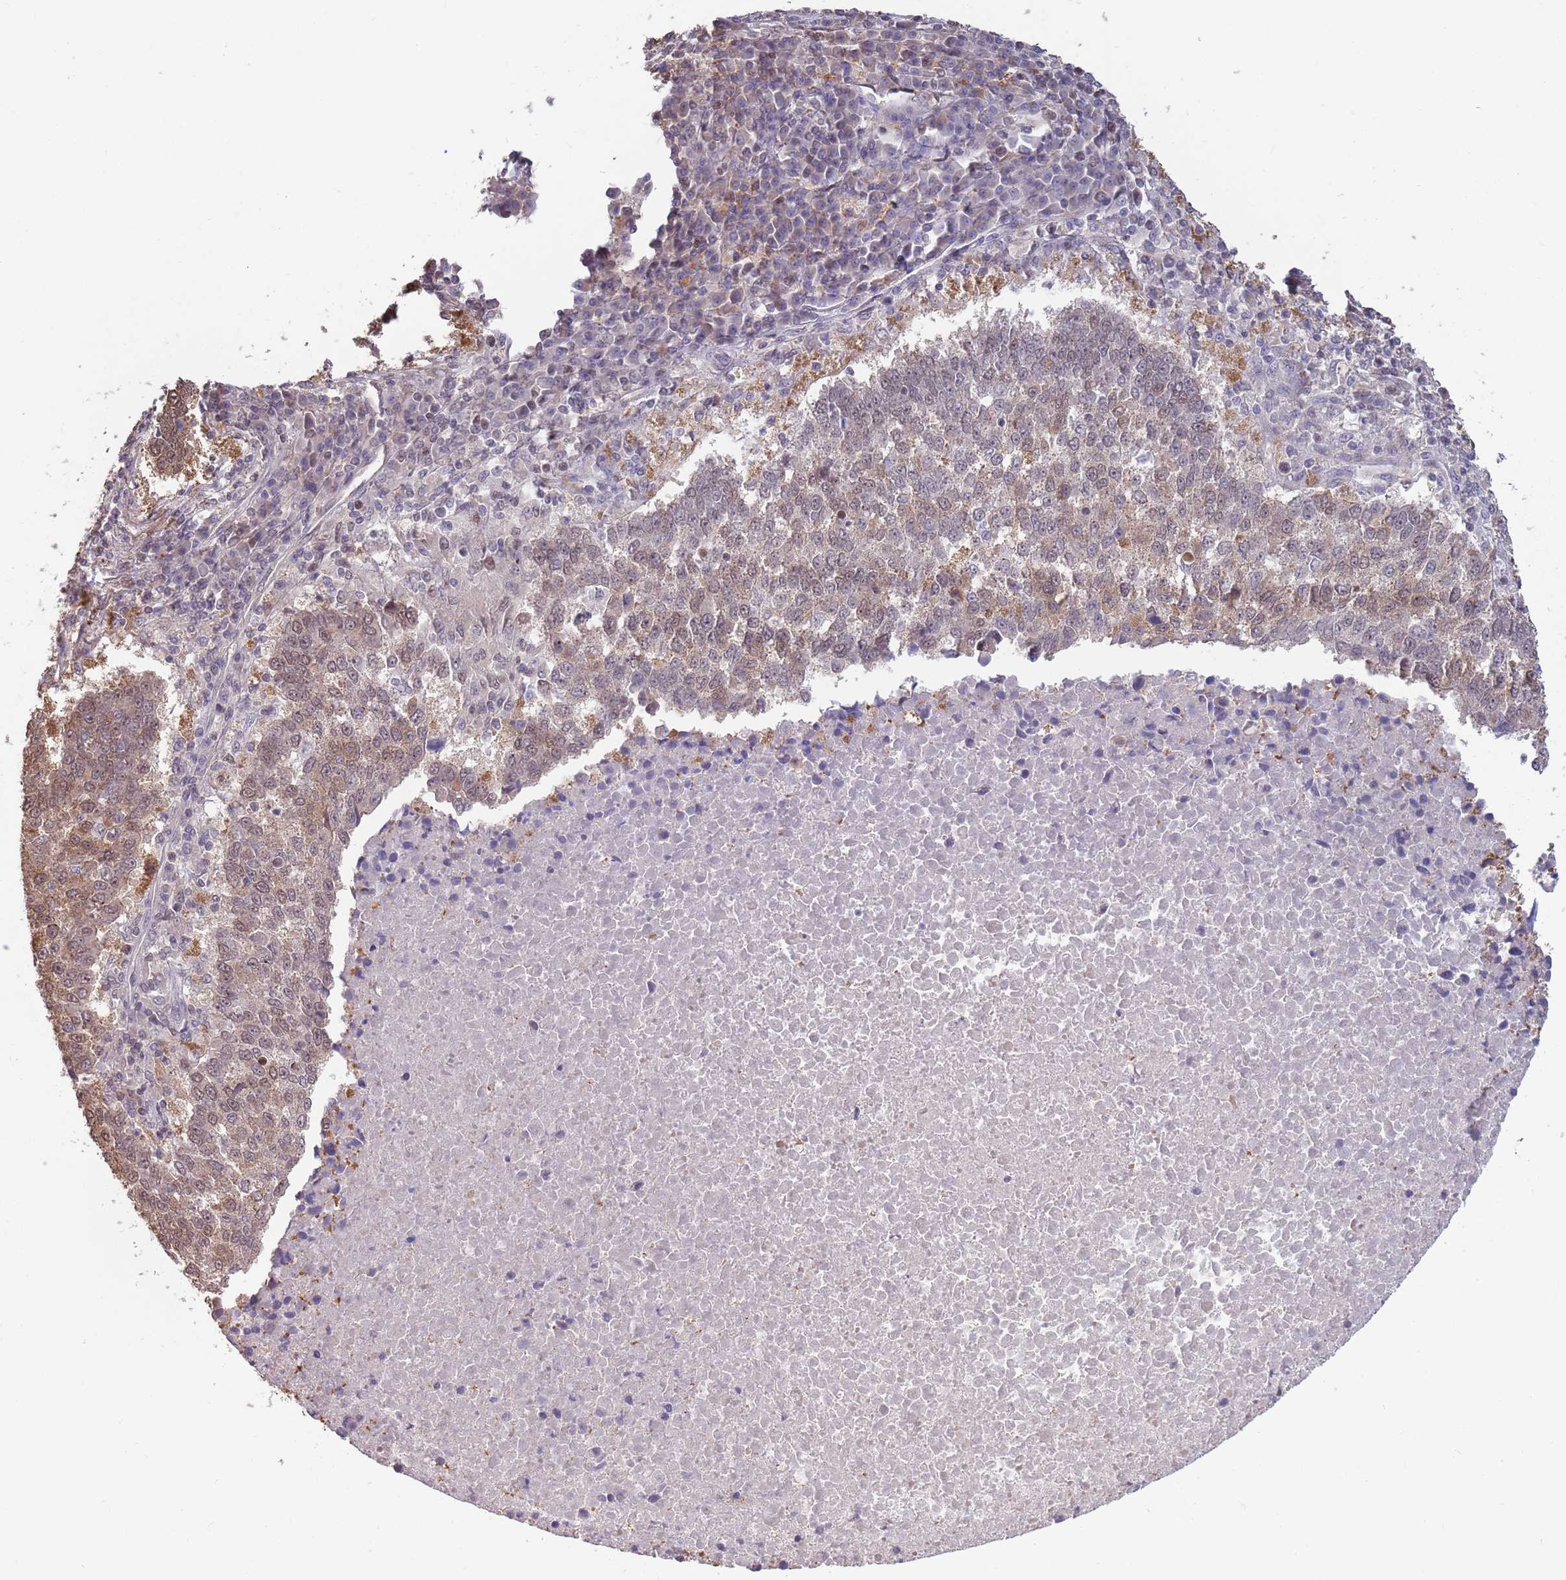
{"staining": {"intensity": "moderate", "quantity": "25%-75%", "location": "cytoplasmic/membranous"}, "tissue": "lung cancer", "cell_type": "Tumor cells", "image_type": "cancer", "snomed": [{"axis": "morphology", "description": "Squamous cell carcinoma, NOS"}, {"axis": "topography", "description": "Lung"}], "caption": "An immunohistochemistry (IHC) histopathology image of tumor tissue is shown. Protein staining in brown labels moderate cytoplasmic/membranous positivity in lung squamous cell carcinoma within tumor cells.", "gene": "SALL1", "patient": {"sex": "male", "age": 73}}